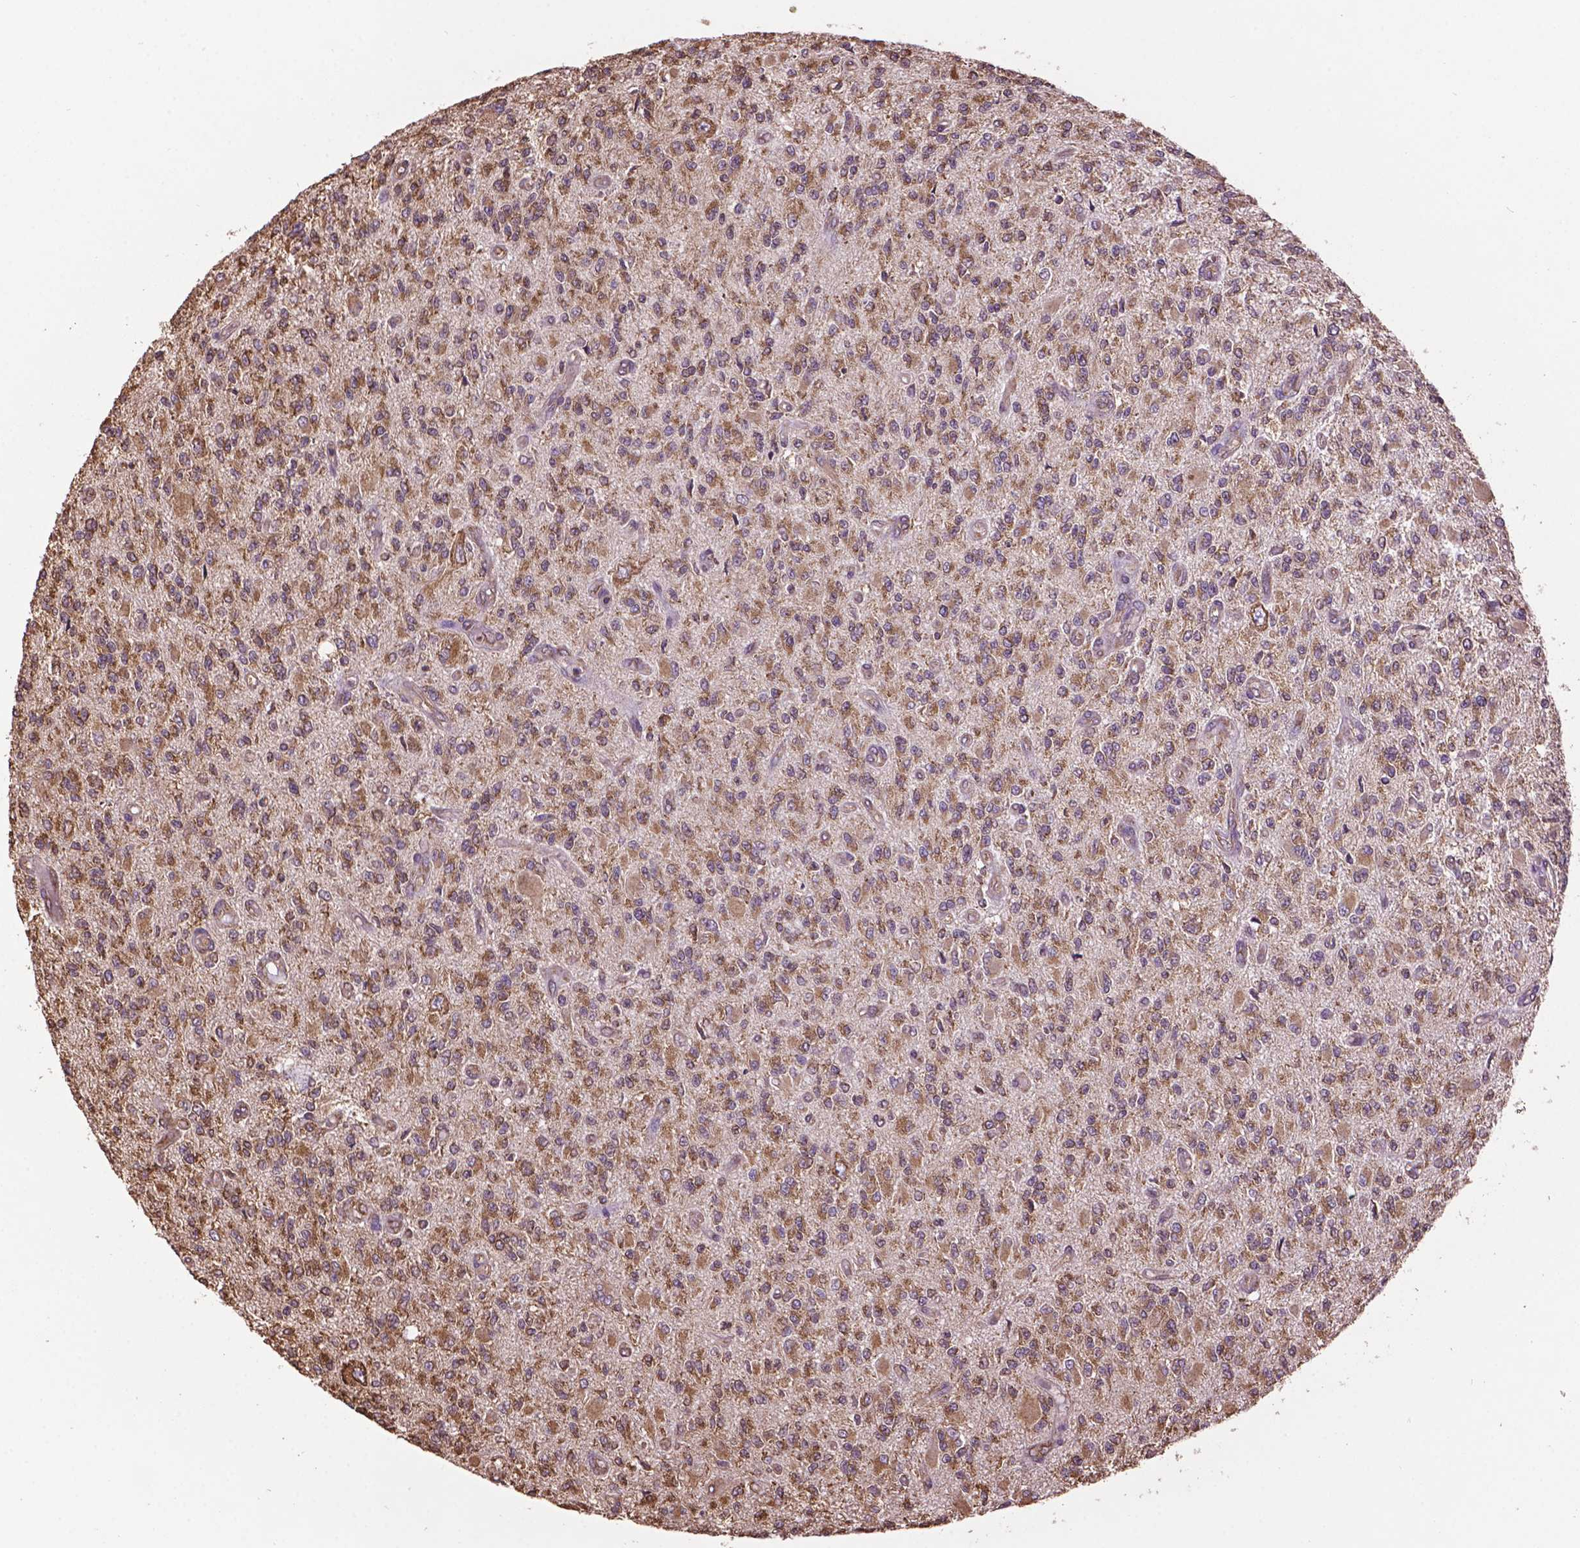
{"staining": {"intensity": "moderate", "quantity": ">75%", "location": "cytoplasmic/membranous"}, "tissue": "glioma", "cell_type": "Tumor cells", "image_type": "cancer", "snomed": [{"axis": "morphology", "description": "Glioma, malignant, High grade"}, {"axis": "topography", "description": "Brain"}], "caption": "This micrograph exhibits glioma stained with immunohistochemistry to label a protein in brown. The cytoplasmic/membranous of tumor cells show moderate positivity for the protein. Nuclei are counter-stained blue.", "gene": "PPP2R5E", "patient": {"sex": "female", "age": 63}}